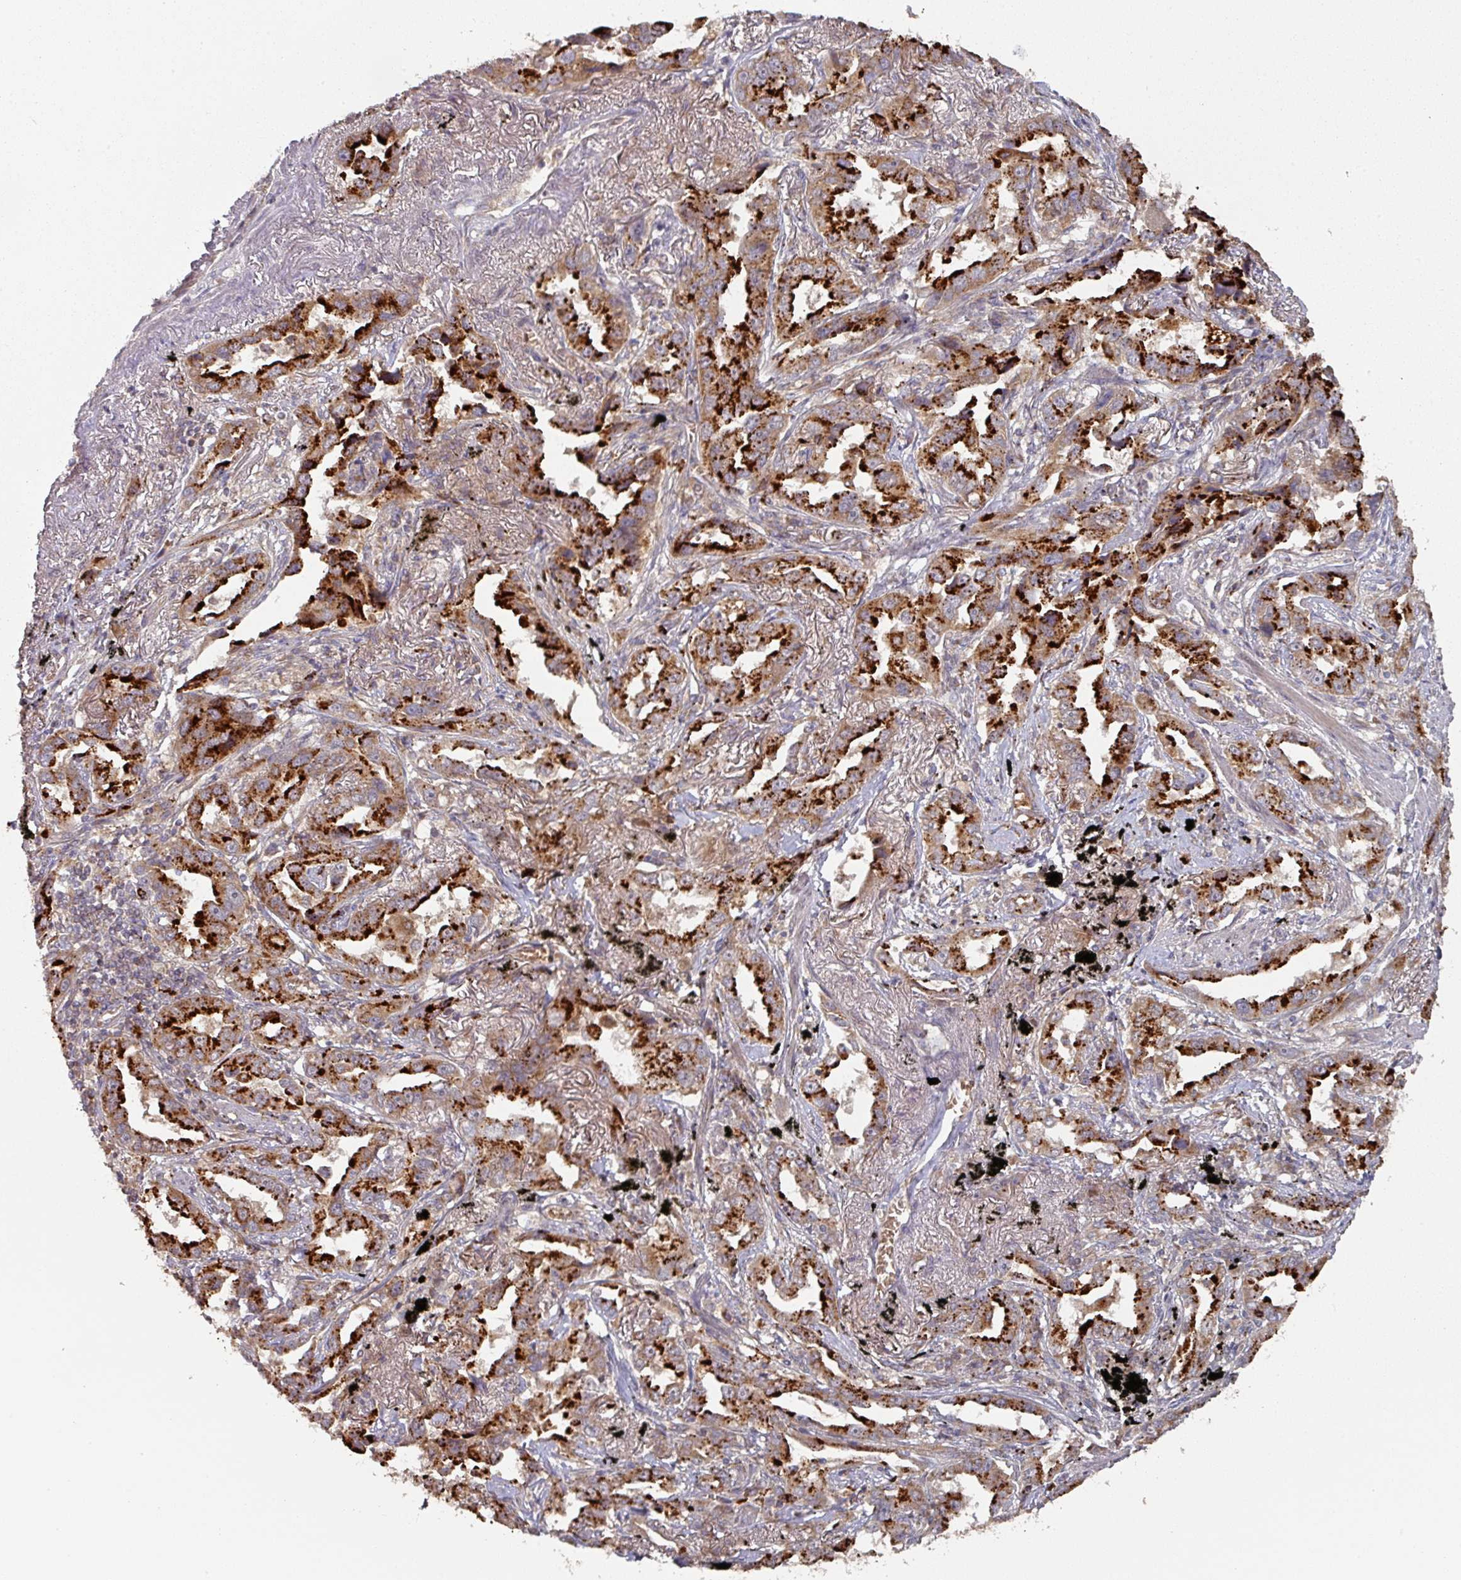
{"staining": {"intensity": "strong", "quantity": "25%-75%", "location": "cytoplasmic/membranous"}, "tissue": "lung cancer", "cell_type": "Tumor cells", "image_type": "cancer", "snomed": [{"axis": "morphology", "description": "Adenocarcinoma, NOS"}, {"axis": "topography", "description": "Lung"}], "caption": "Tumor cells demonstrate strong cytoplasmic/membranous expression in approximately 25%-75% of cells in lung cancer. (IHC, brightfield microscopy, high magnification).", "gene": "DNAJC7", "patient": {"sex": "male", "age": 67}}